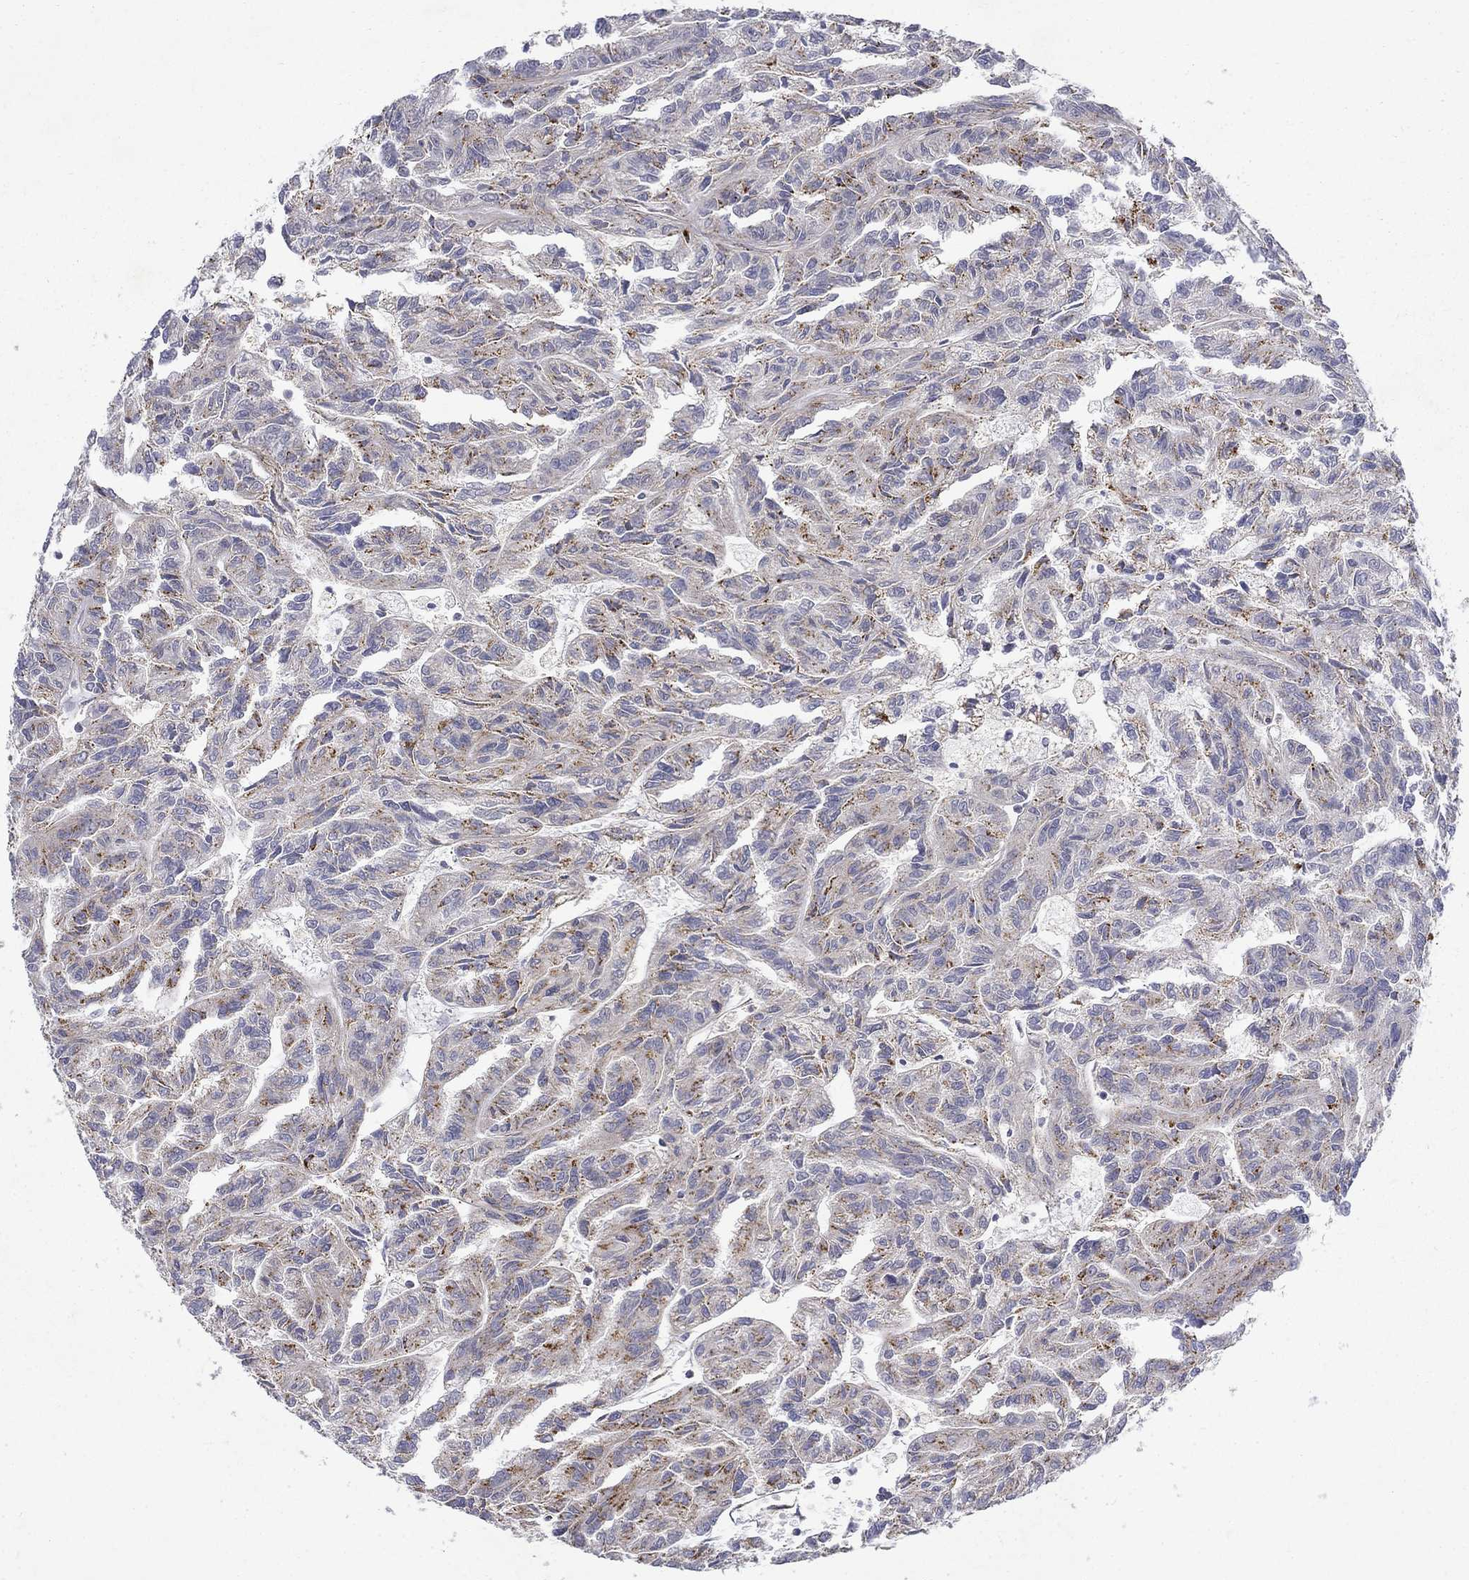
{"staining": {"intensity": "strong", "quantity": "<25%", "location": "cytoplasmic/membranous"}, "tissue": "renal cancer", "cell_type": "Tumor cells", "image_type": "cancer", "snomed": [{"axis": "morphology", "description": "Adenocarcinoma, NOS"}, {"axis": "topography", "description": "Kidney"}], "caption": "A micrograph showing strong cytoplasmic/membranous positivity in about <25% of tumor cells in renal cancer (adenocarcinoma), as visualized by brown immunohistochemical staining.", "gene": "PCBP3", "patient": {"sex": "male", "age": 79}}